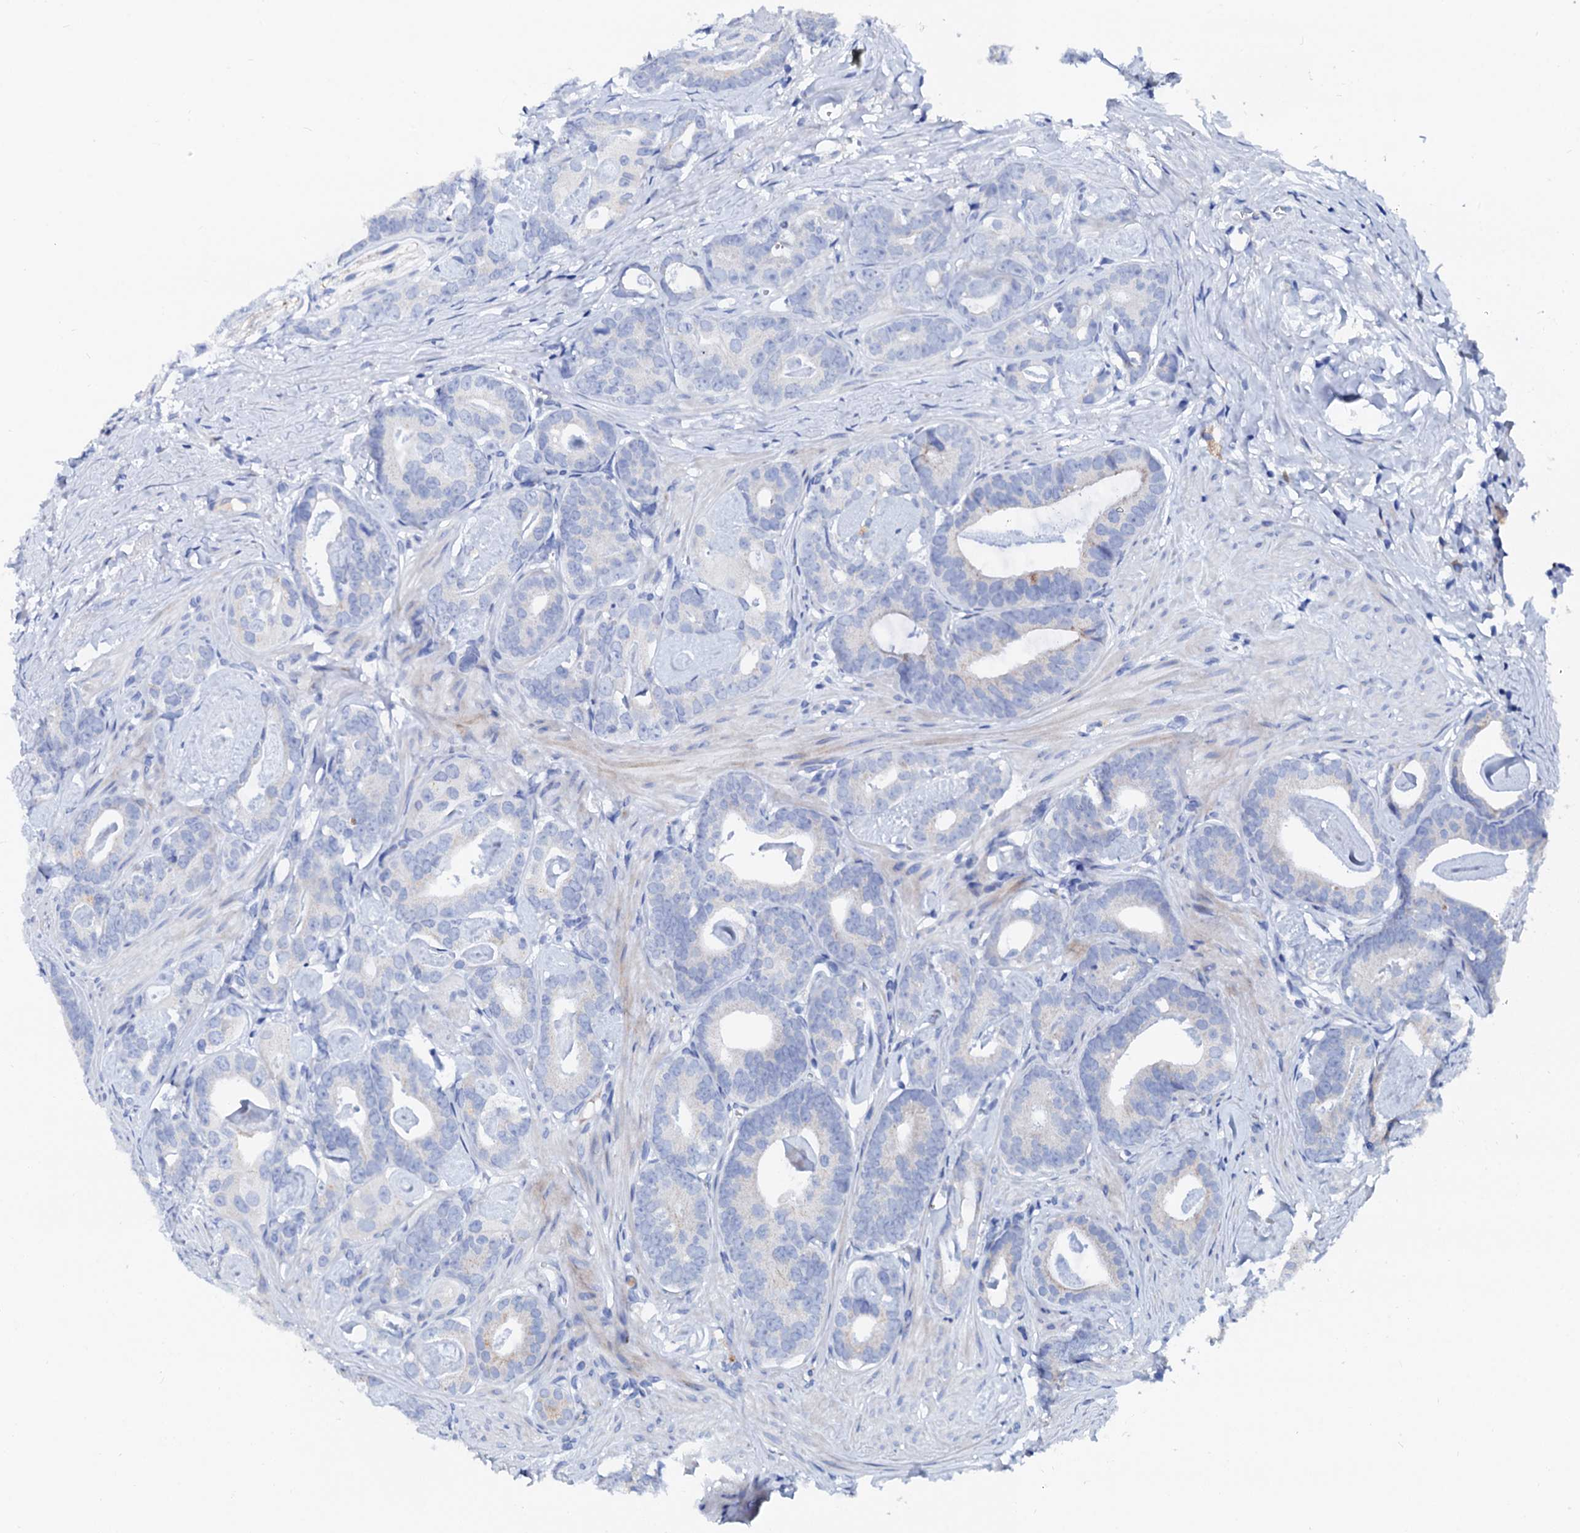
{"staining": {"intensity": "negative", "quantity": "none", "location": "none"}, "tissue": "prostate cancer", "cell_type": "Tumor cells", "image_type": "cancer", "snomed": [{"axis": "morphology", "description": "Adenocarcinoma, Low grade"}, {"axis": "topography", "description": "Prostate"}], "caption": "This is an immunohistochemistry (IHC) image of prostate cancer. There is no positivity in tumor cells.", "gene": "SLC10A7", "patient": {"sex": "male", "age": 63}}